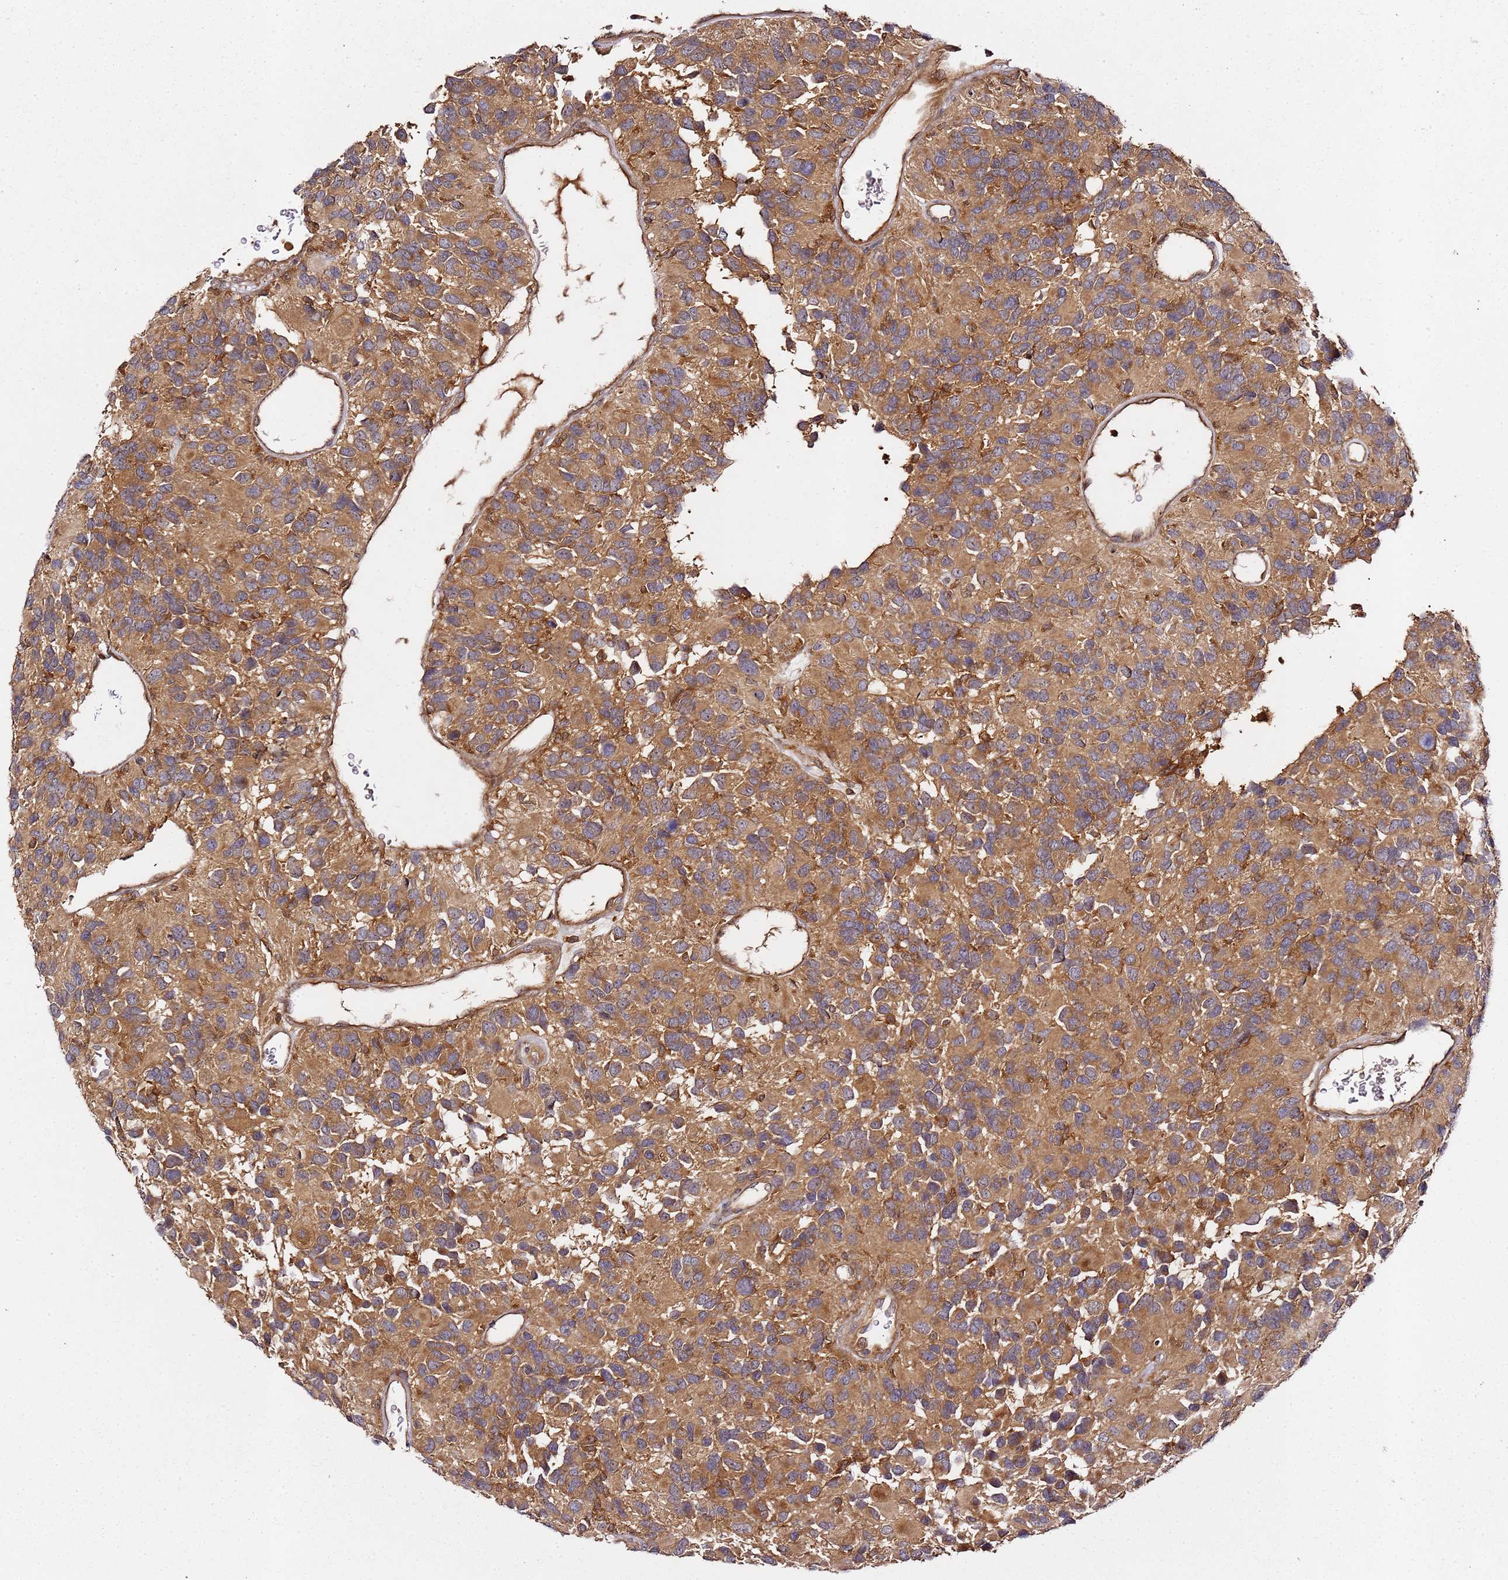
{"staining": {"intensity": "moderate", "quantity": ">75%", "location": "cytoplasmic/membranous"}, "tissue": "glioma", "cell_type": "Tumor cells", "image_type": "cancer", "snomed": [{"axis": "morphology", "description": "Glioma, malignant, High grade"}, {"axis": "topography", "description": "Brain"}], "caption": "Immunohistochemistry staining of glioma, which demonstrates medium levels of moderate cytoplasmic/membranous positivity in about >75% of tumor cells indicating moderate cytoplasmic/membranous protein staining. The staining was performed using DAB (brown) for protein detection and nuclei were counterstained in hematoxylin (blue).", "gene": "PRMT7", "patient": {"sex": "male", "age": 77}}